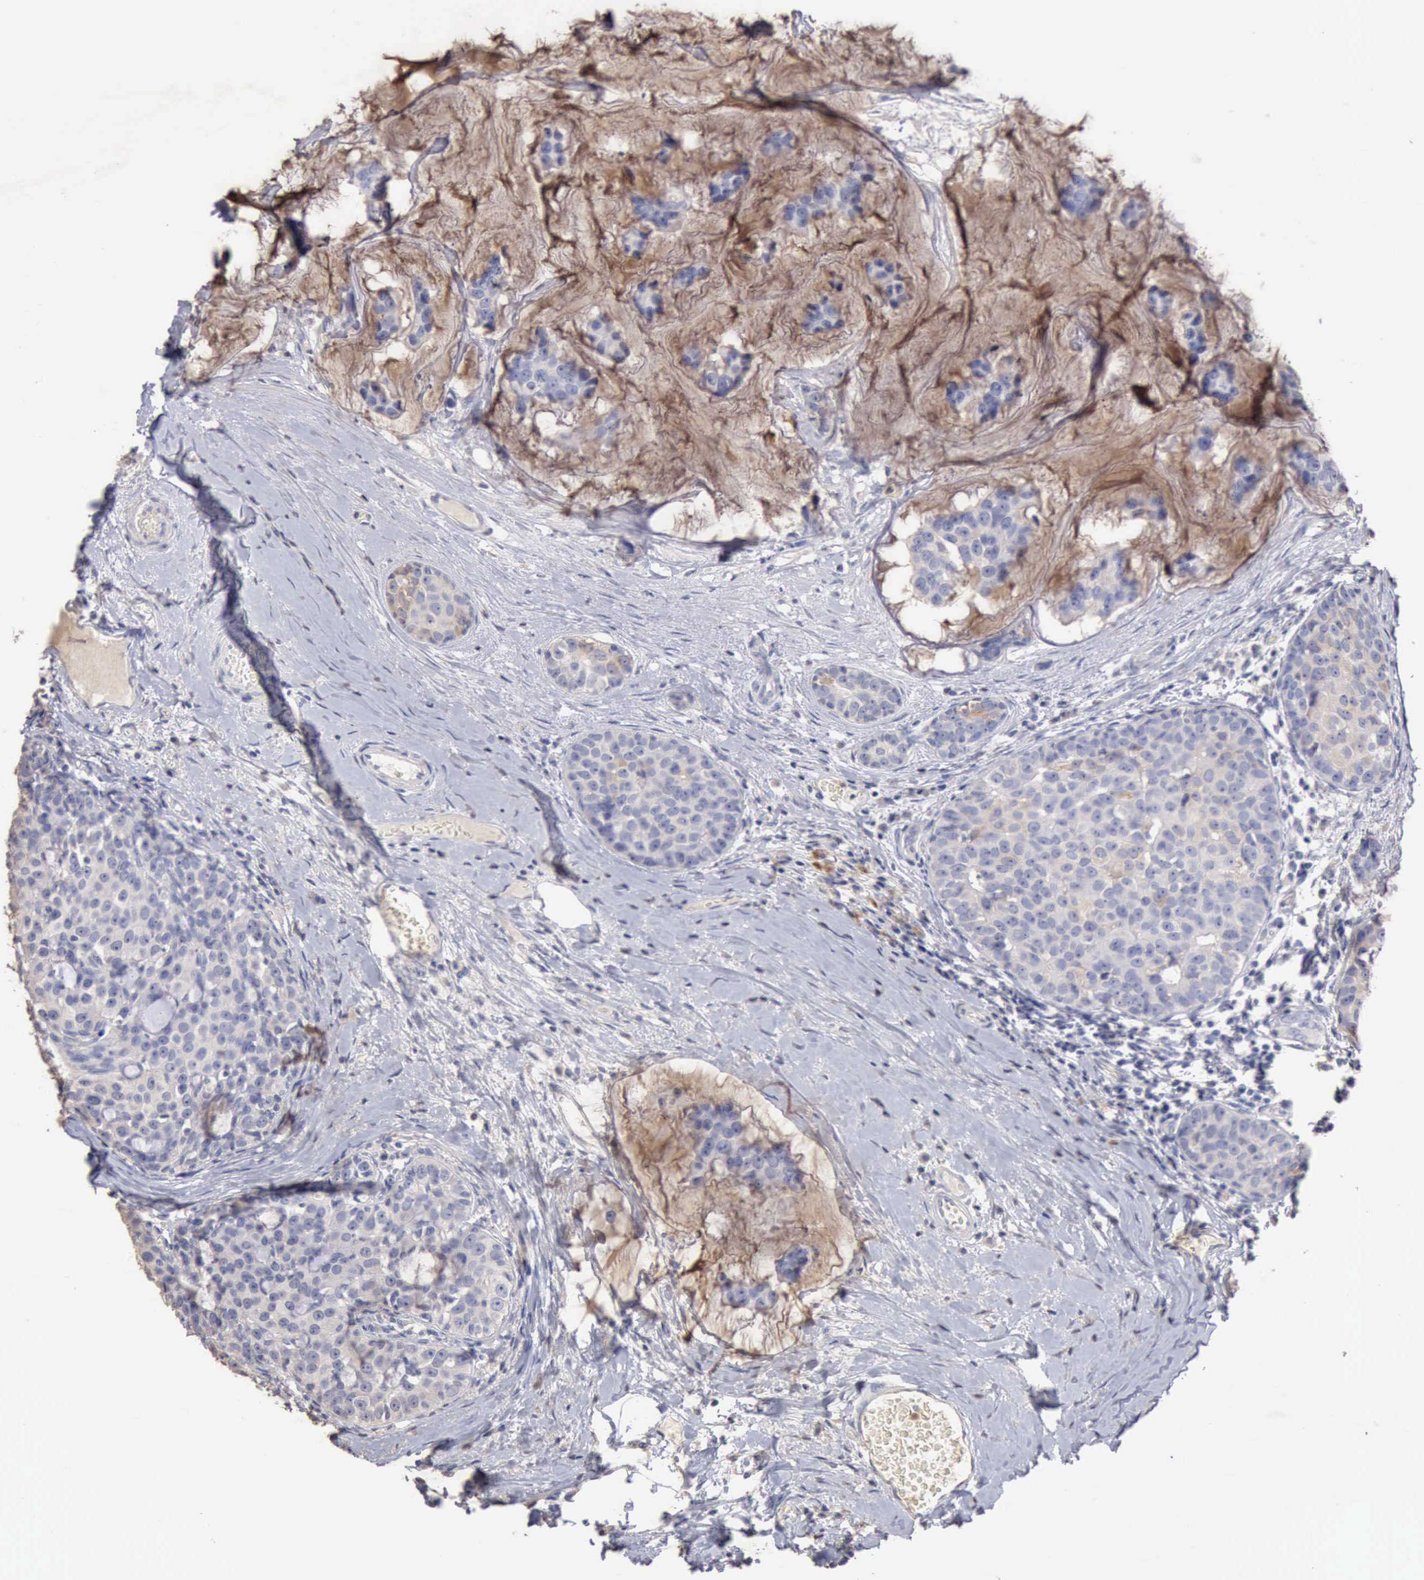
{"staining": {"intensity": "weak", "quantity": ">75%", "location": "cytoplasmic/membranous"}, "tissue": "breast cancer", "cell_type": "Tumor cells", "image_type": "cancer", "snomed": [{"axis": "morphology", "description": "Normal tissue, NOS"}, {"axis": "morphology", "description": "Duct carcinoma"}, {"axis": "topography", "description": "Breast"}], "caption": "Immunohistochemical staining of human intraductal carcinoma (breast) shows weak cytoplasmic/membranous protein expression in about >75% of tumor cells.", "gene": "KRT6B", "patient": {"sex": "female", "age": 50}}